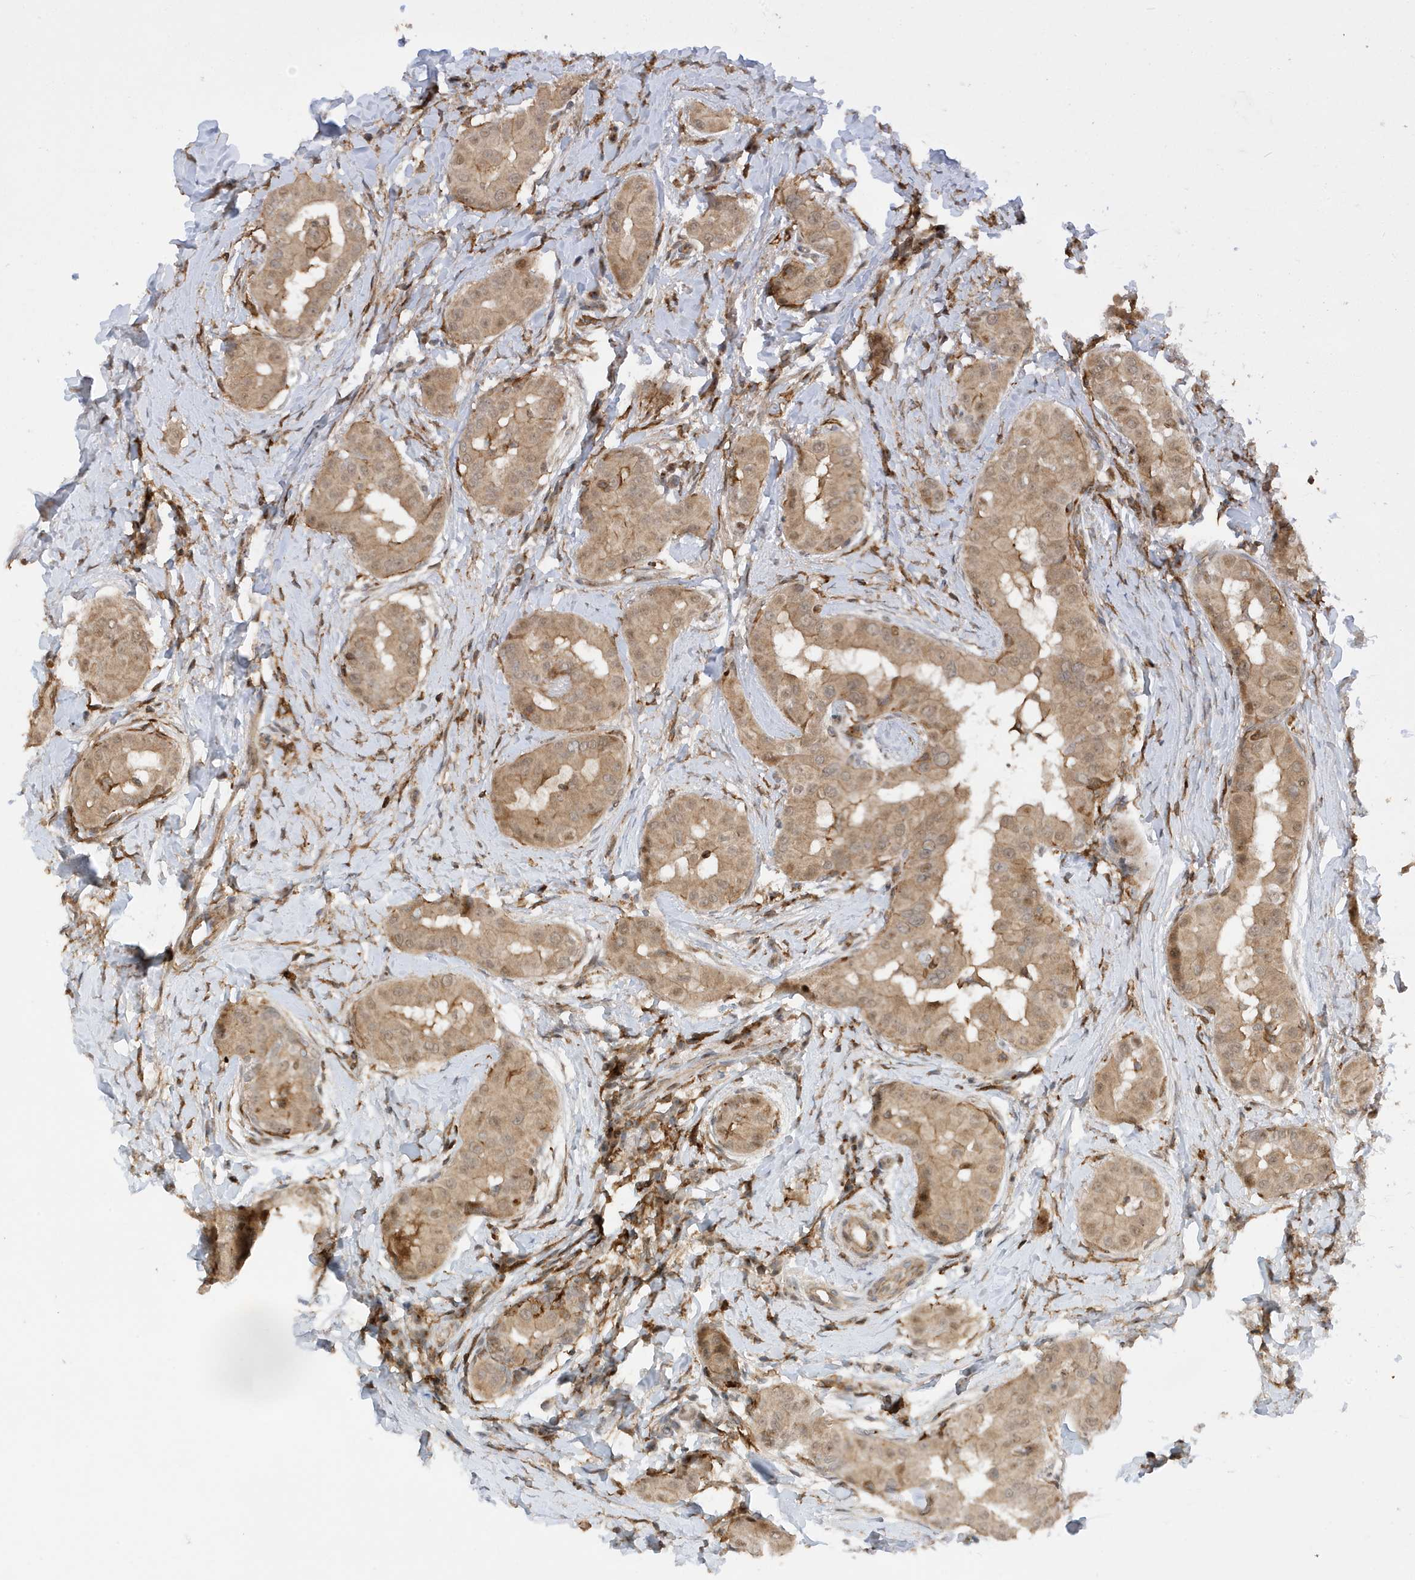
{"staining": {"intensity": "moderate", "quantity": ">75%", "location": "cytoplasmic/membranous,nuclear"}, "tissue": "thyroid cancer", "cell_type": "Tumor cells", "image_type": "cancer", "snomed": [{"axis": "morphology", "description": "Papillary adenocarcinoma, NOS"}, {"axis": "topography", "description": "Thyroid gland"}], "caption": "Tumor cells reveal moderate cytoplasmic/membranous and nuclear staining in about >75% of cells in papillary adenocarcinoma (thyroid). The staining was performed using DAB (3,3'-diaminobenzidine), with brown indicating positive protein expression. Nuclei are stained blue with hematoxylin.", "gene": "TATDN3", "patient": {"sex": "male", "age": 33}}